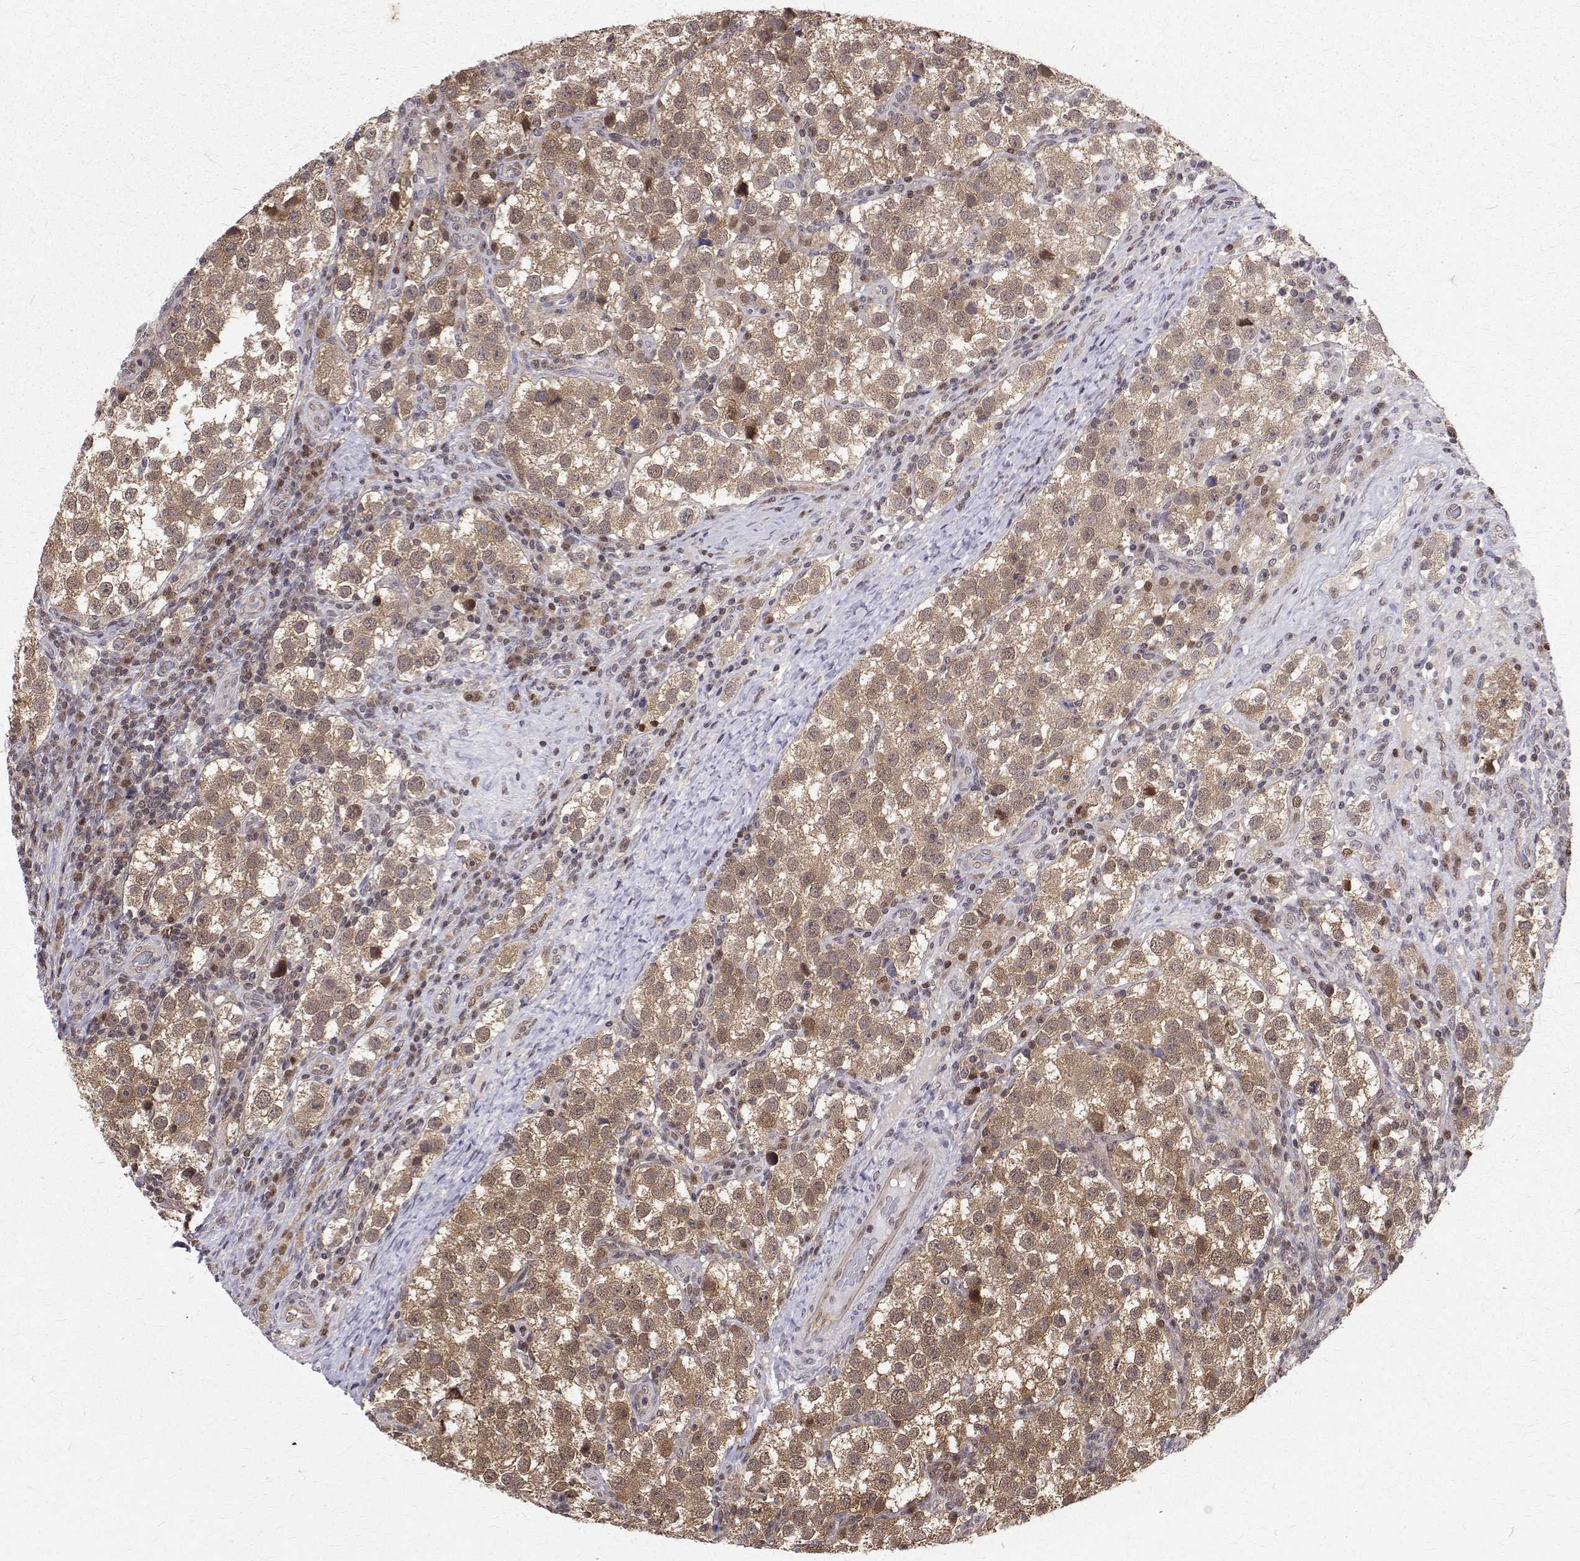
{"staining": {"intensity": "moderate", "quantity": ">75%", "location": "cytoplasmic/membranous,nuclear"}, "tissue": "testis cancer", "cell_type": "Tumor cells", "image_type": "cancer", "snomed": [{"axis": "morphology", "description": "Seminoma, NOS"}, {"axis": "topography", "description": "Testis"}], "caption": "High-power microscopy captured an IHC histopathology image of testis seminoma, revealing moderate cytoplasmic/membranous and nuclear positivity in approximately >75% of tumor cells. The staining was performed using DAB (3,3'-diaminobenzidine) to visualize the protein expression in brown, while the nuclei were stained in blue with hematoxylin (Magnification: 20x).", "gene": "NIF3L1", "patient": {"sex": "male", "age": 37}}